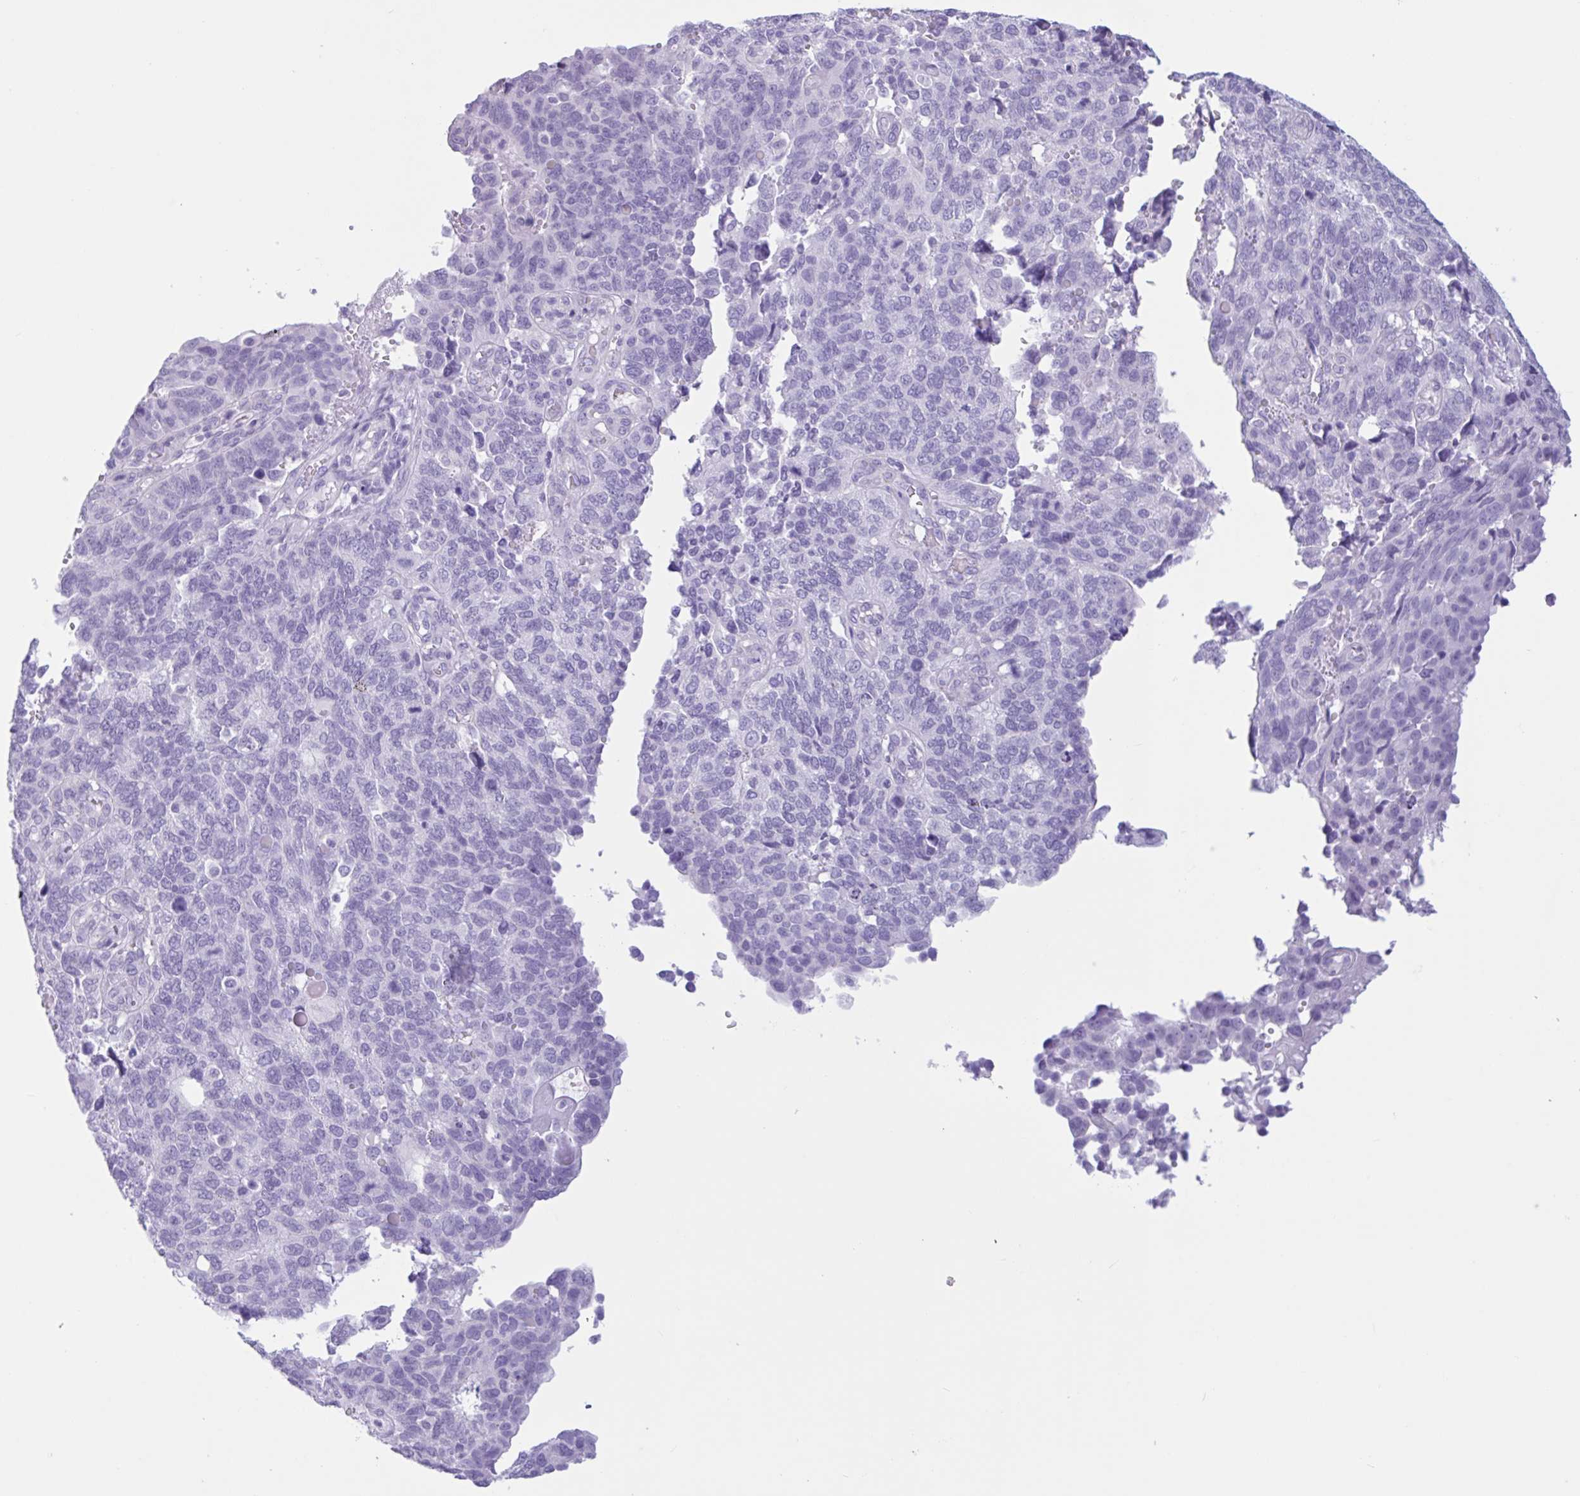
{"staining": {"intensity": "negative", "quantity": "none", "location": "none"}, "tissue": "endometrial cancer", "cell_type": "Tumor cells", "image_type": "cancer", "snomed": [{"axis": "morphology", "description": "Adenocarcinoma, NOS"}, {"axis": "topography", "description": "Endometrium"}], "caption": "This photomicrograph is of adenocarcinoma (endometrial) stained with immunohistochemistry to label a protein in brown with the nuclei are counter-stained blue. There is no expression in tumor cells. (Brightfield microscopy of DAB immunohistochemistry (IHC) at high magnification).", "gene": "CTSE", "patient": {"sex": "female", "age": 66}}